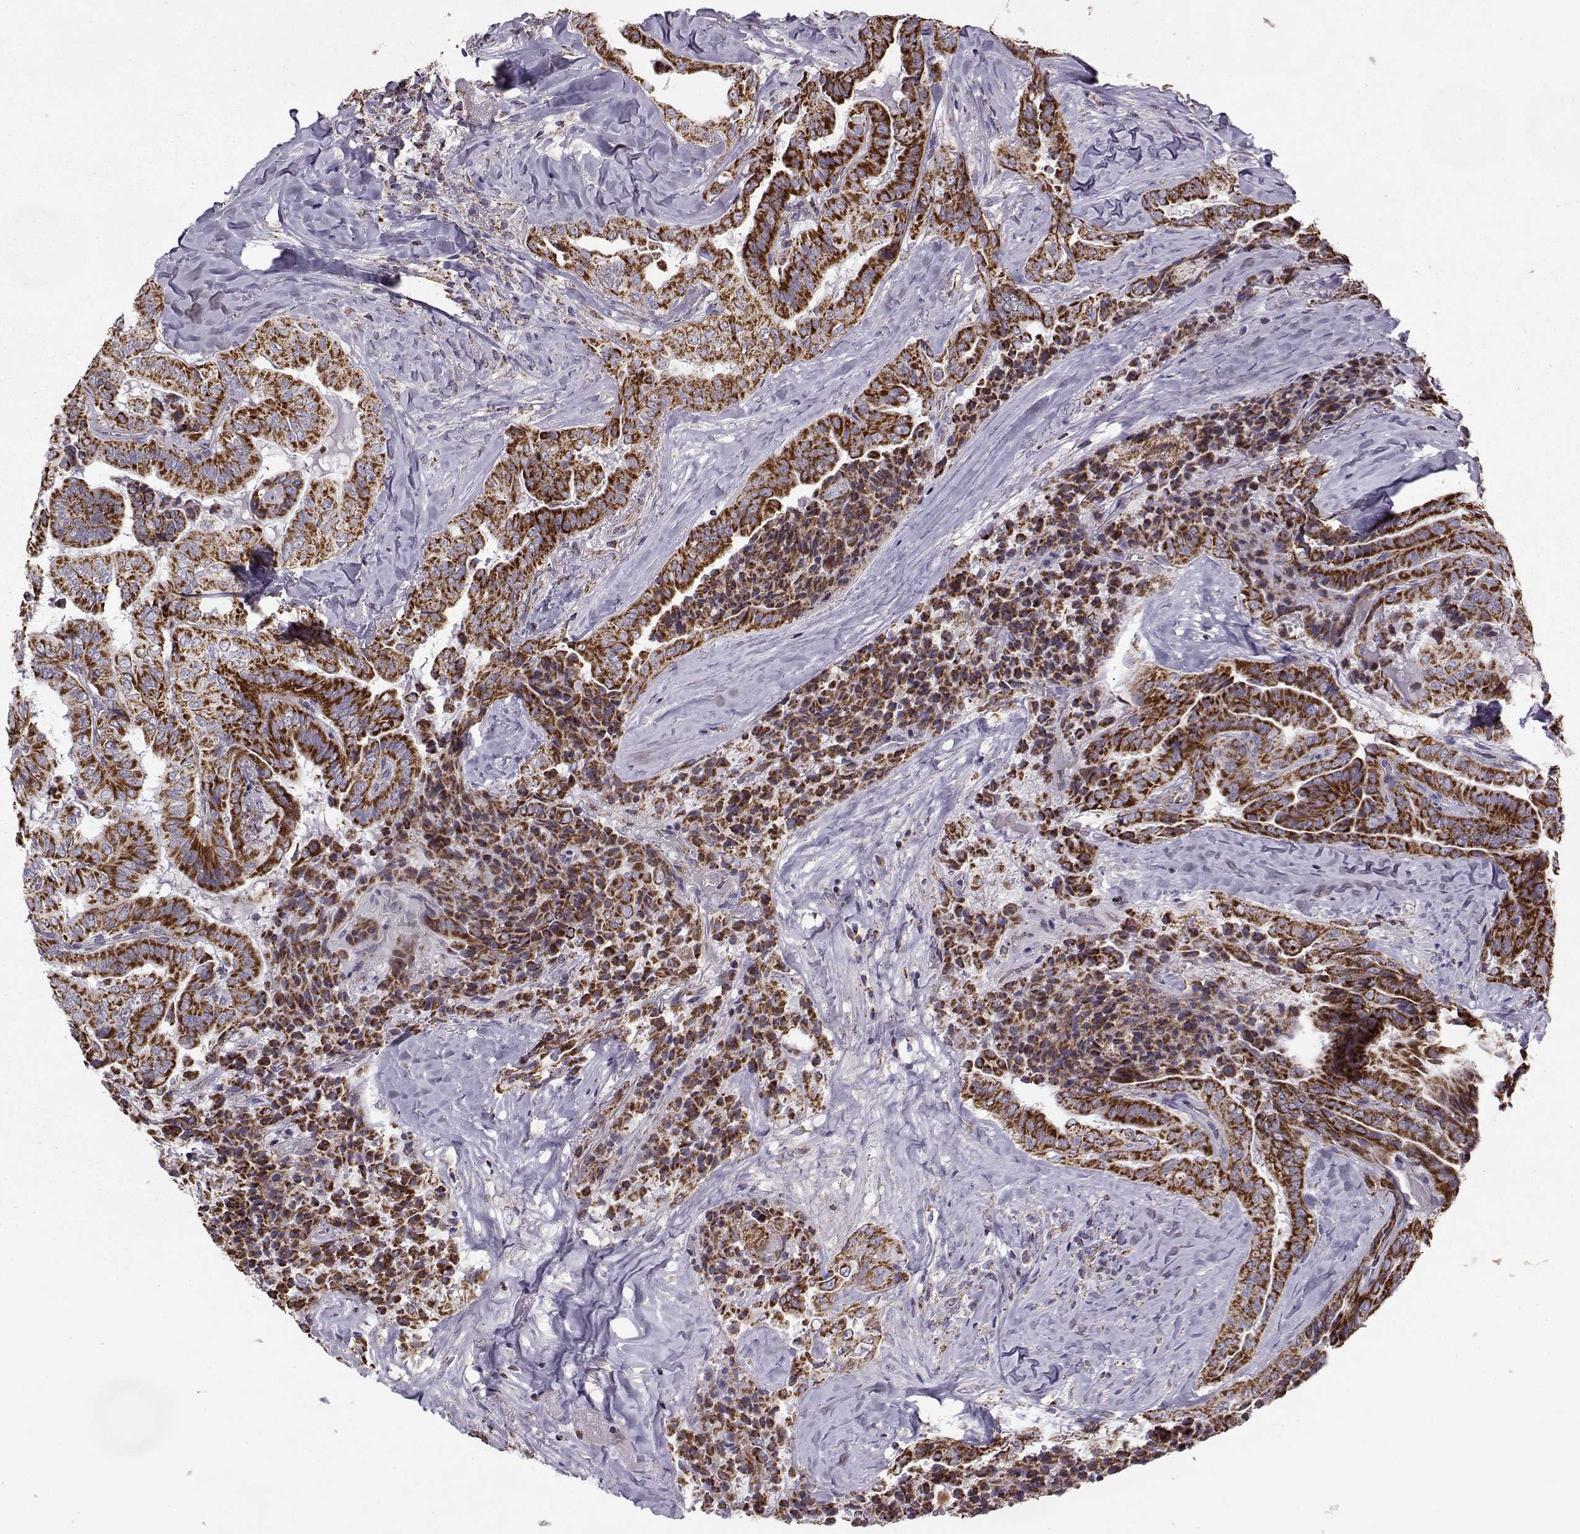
{"staining": {"intensity": "strong", "quantity": ">75%", "location": "cytoplasmic/membranous"}, "tissue": "thyroid cancer", "cell_type": "Tumor cells", "image_type": "cancer", "snomed": [{"axis": "morphology", "description": "Papillary adenocarcinoma, NOS"}, {"axis": "topography", "description": "Thyroid gland"}], "caption": "Immunohistochemistry image of thyroid papillary adenocarcinoma stained for a protein (brown), which shows high levels of strong cytoplasmic/membranous staining in about >75% of tumor cells.", "gene": "NECAB3", "patient": {"sex": "female", "age": 68}}